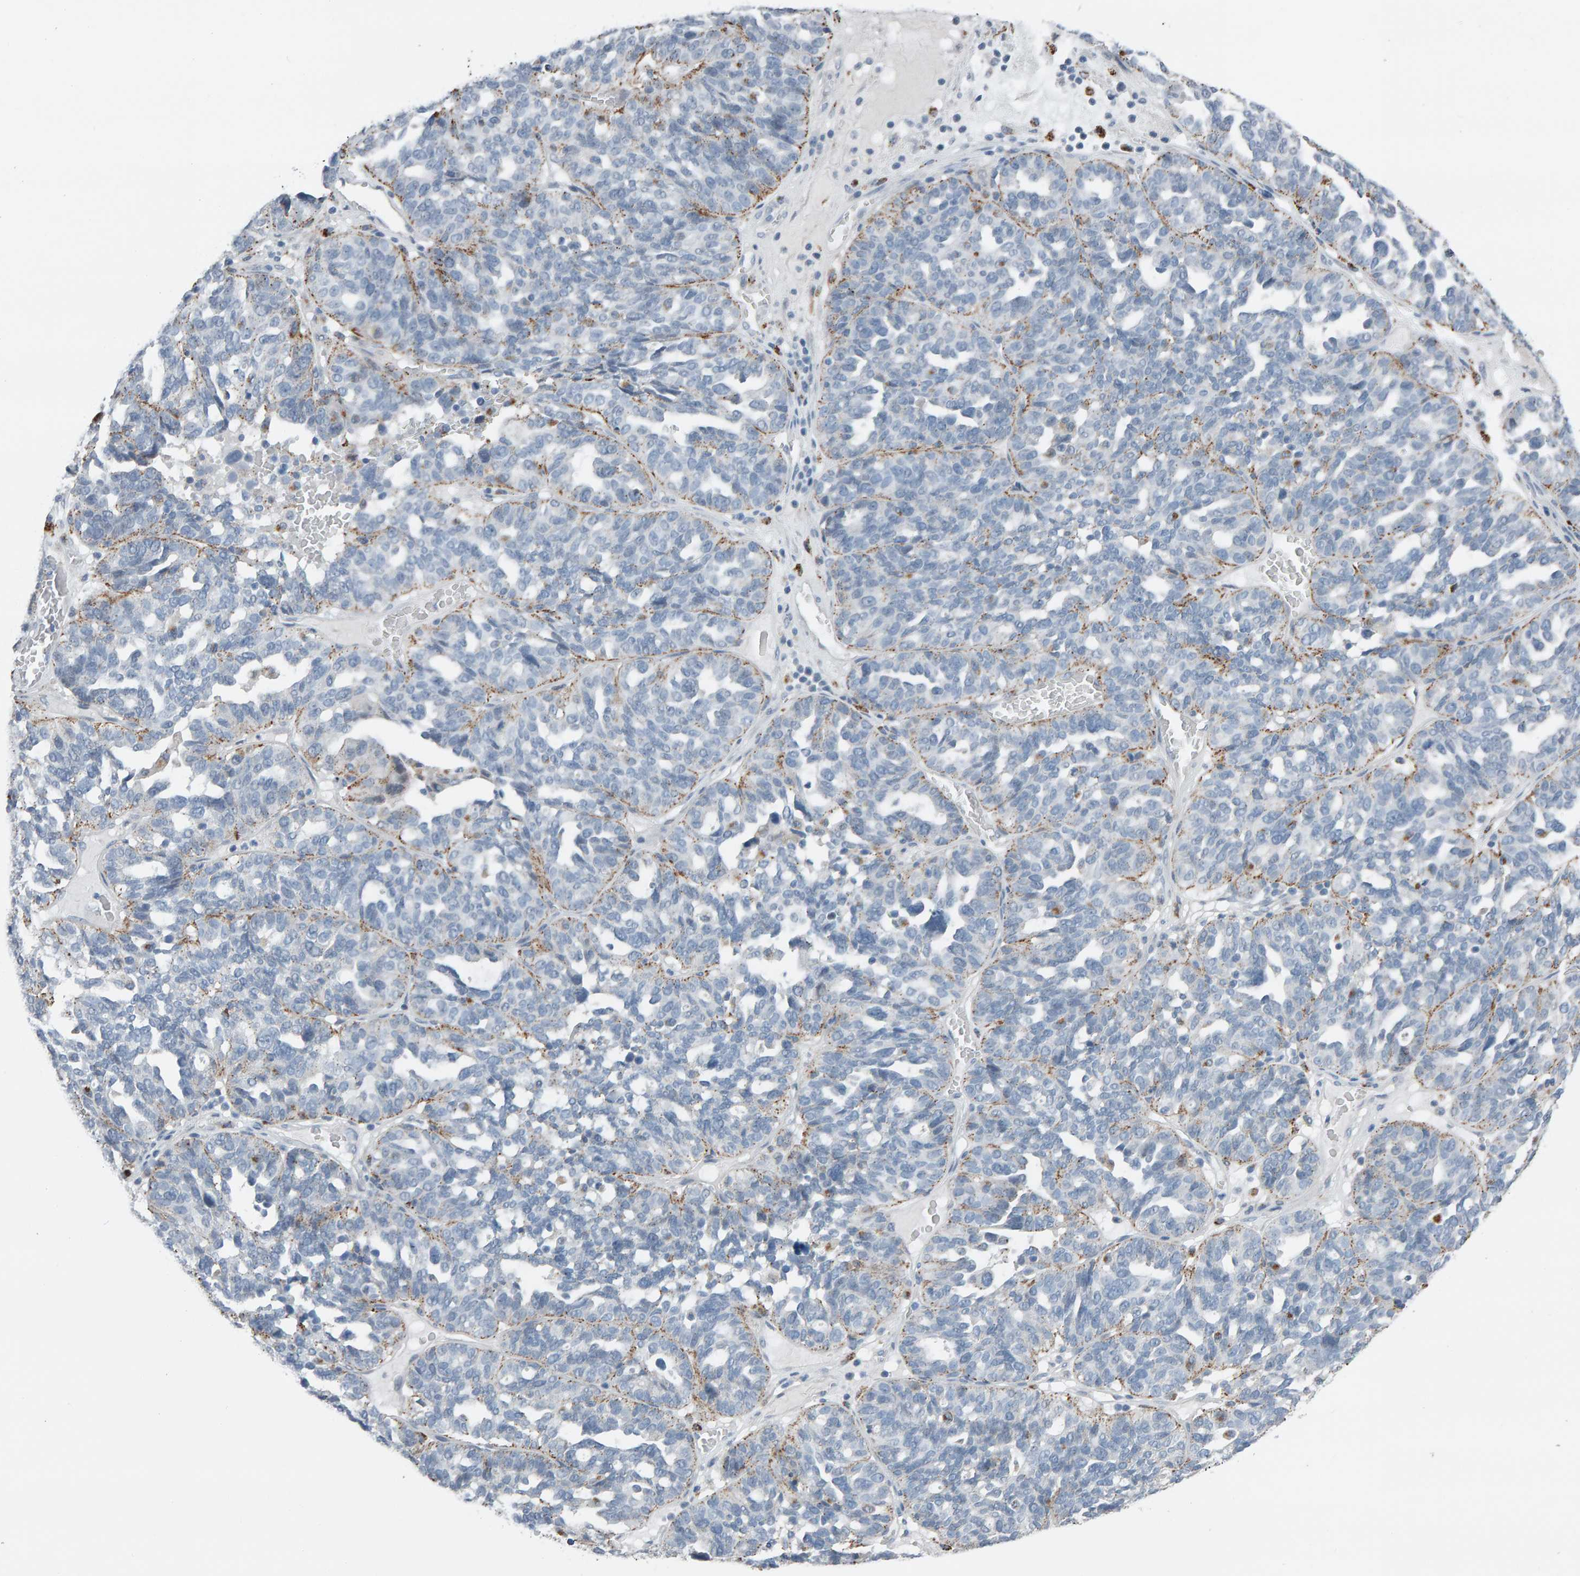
{"staining": {"intensity": "moderate", "quantity": "<25%", "location": "cytoplasmic/membranous"}, "tissue": "ovarian cancer", "cell_type": "Tumor cells", "image_type": "cancer", "snomed": [{"axis": "morphology", "description": "Cystadenocarcinoma, serous, NOS"}, {"axis": "topography", "description": "Ovary"}], "caption": "An image of human serous cystadenocarcinoma (ovarian) stained for a protein shows moderate cytoplasmic/membranous brown staining in tumor cells.", "gene": "IPPK", "patient": {"sex": "female", "age": 59}}